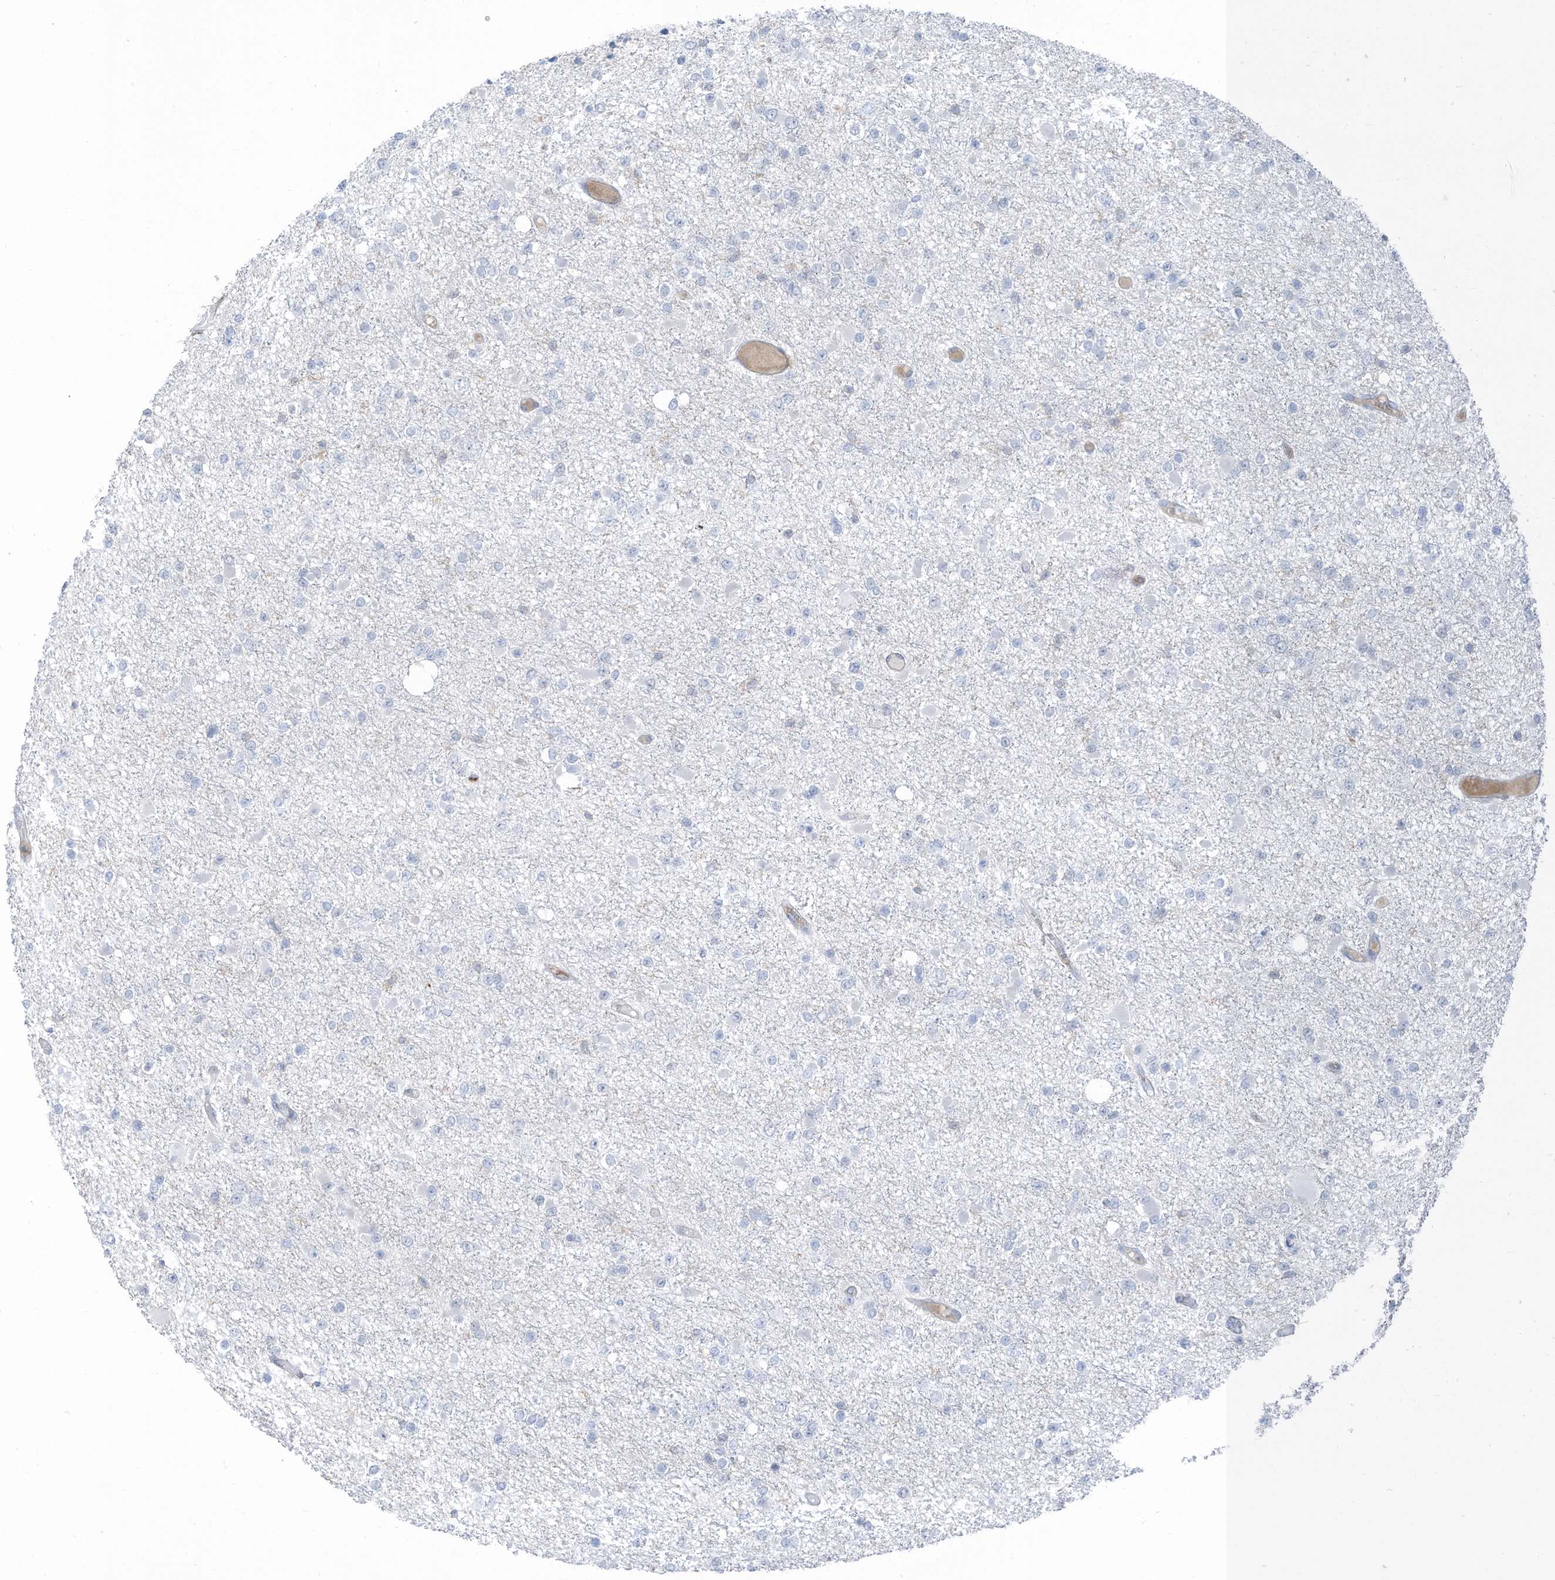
{"staining": {"intensity": "negative", "quantity": "none", "location": "none"}, "tissue": "glioma", "cell_type": "Tumor cells", "image_type": "cancer", "snomed": [{"axis": "morphology", "description": "Glioma, malignant, Low grade"}, {"axis": "topography", "description": "Brain"}], "caption": "Tumor cells are negative for brown protein staining in malignant glioma (low-grade).", "gene": "ZNF846", "patient": {"sex": "female", "age": 22}}